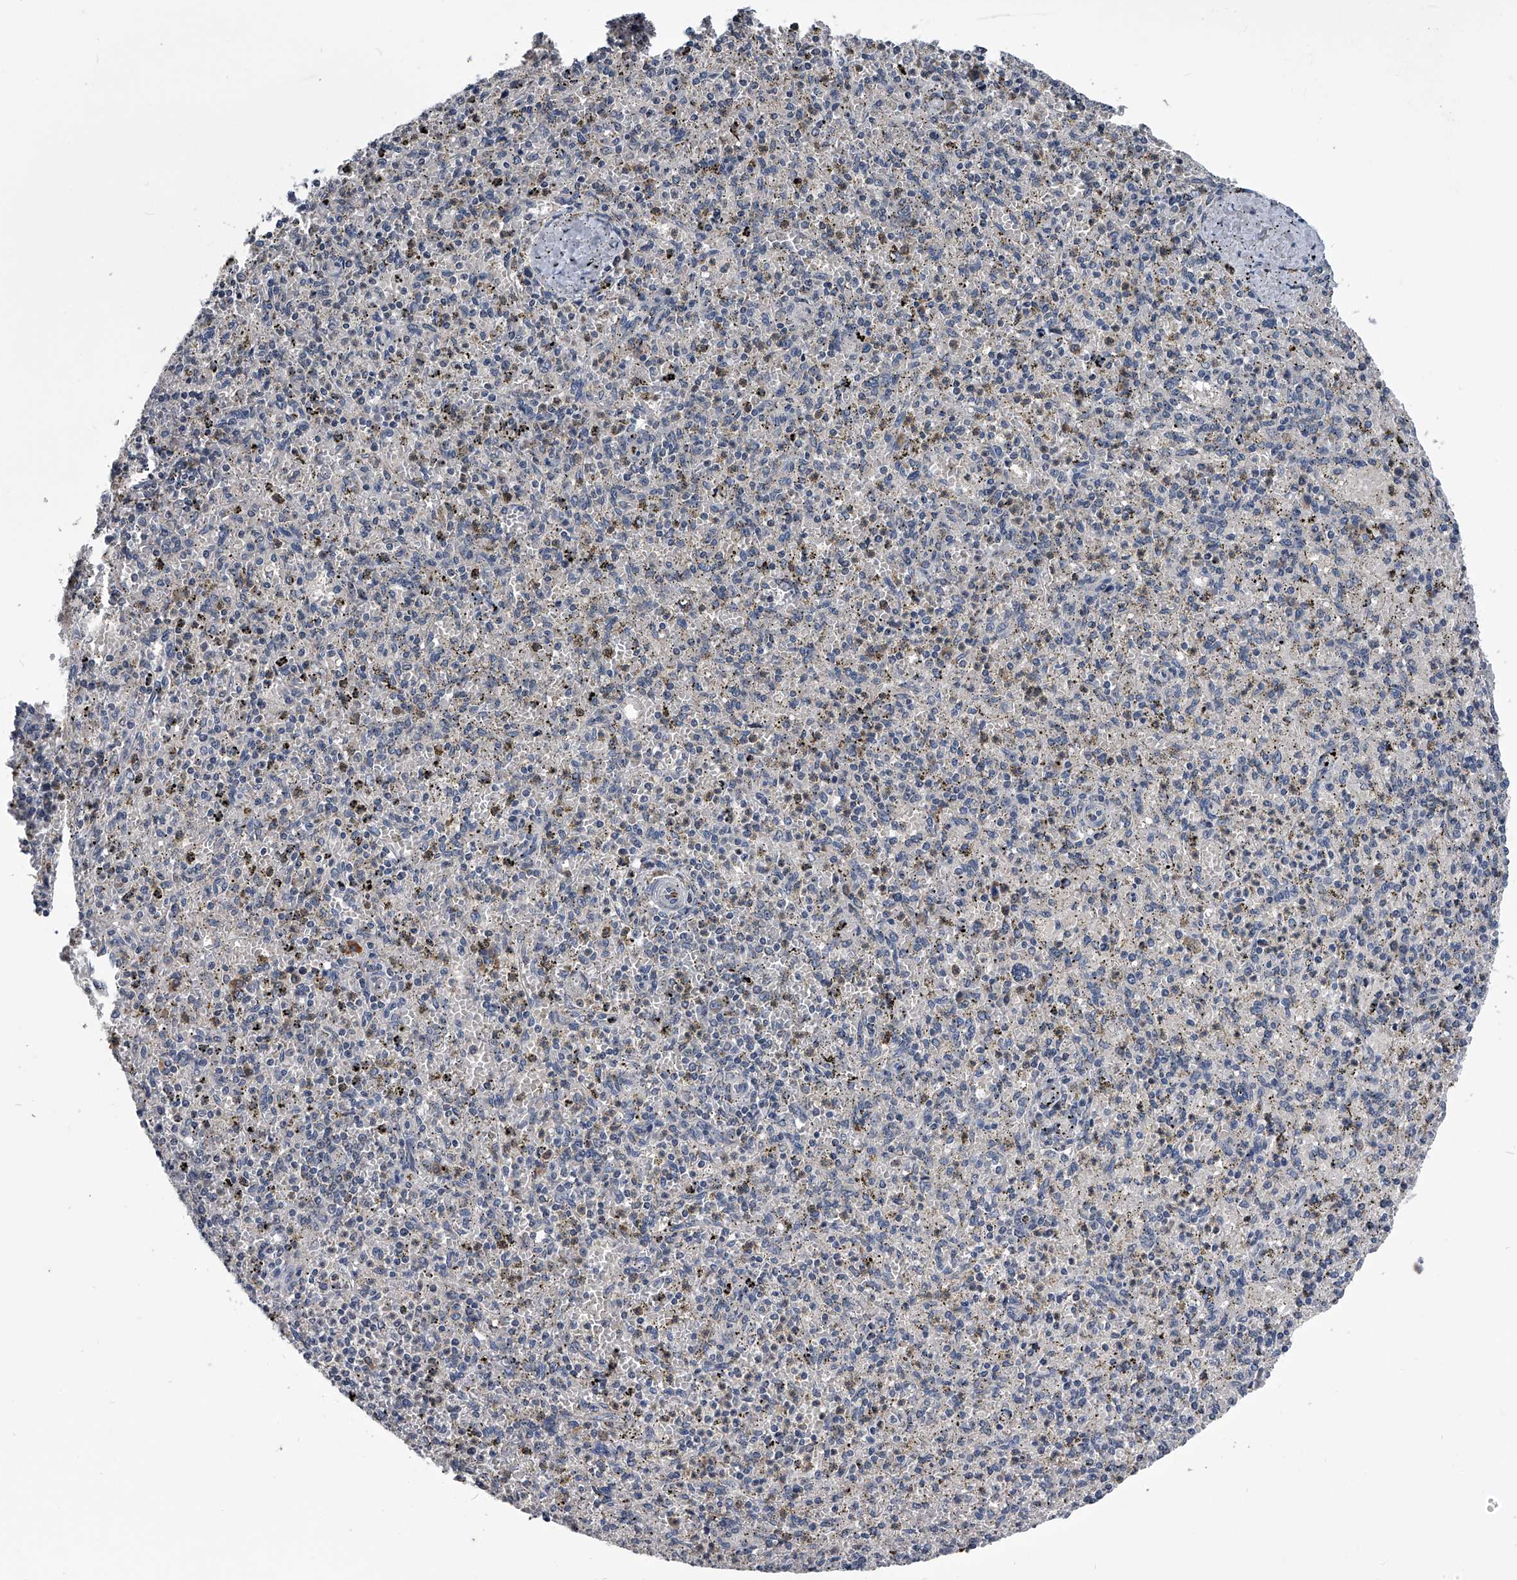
{"staining": {"intensity": "weak", "quantity": "25%-75%", "location": "cytoplasmic/membranous"}, "tissue": "spleen", "cell_type": "Cells in red pulp", "image_type": "normal", "snomed": [{"axis": "morphology", "description": "Normal tissue, NOS"}, {"axis": "topography", "description": "Spleen"}], "caption": "Protein analysis of benign spleen demonstrates weak cytoplasmic/membranous positivity in about 25%-75% of cells in red pulp. (IHC, brightfield microscopy, high magnification).", "gene": "OAT", "patient": {"sex": "male", "age": 72}}